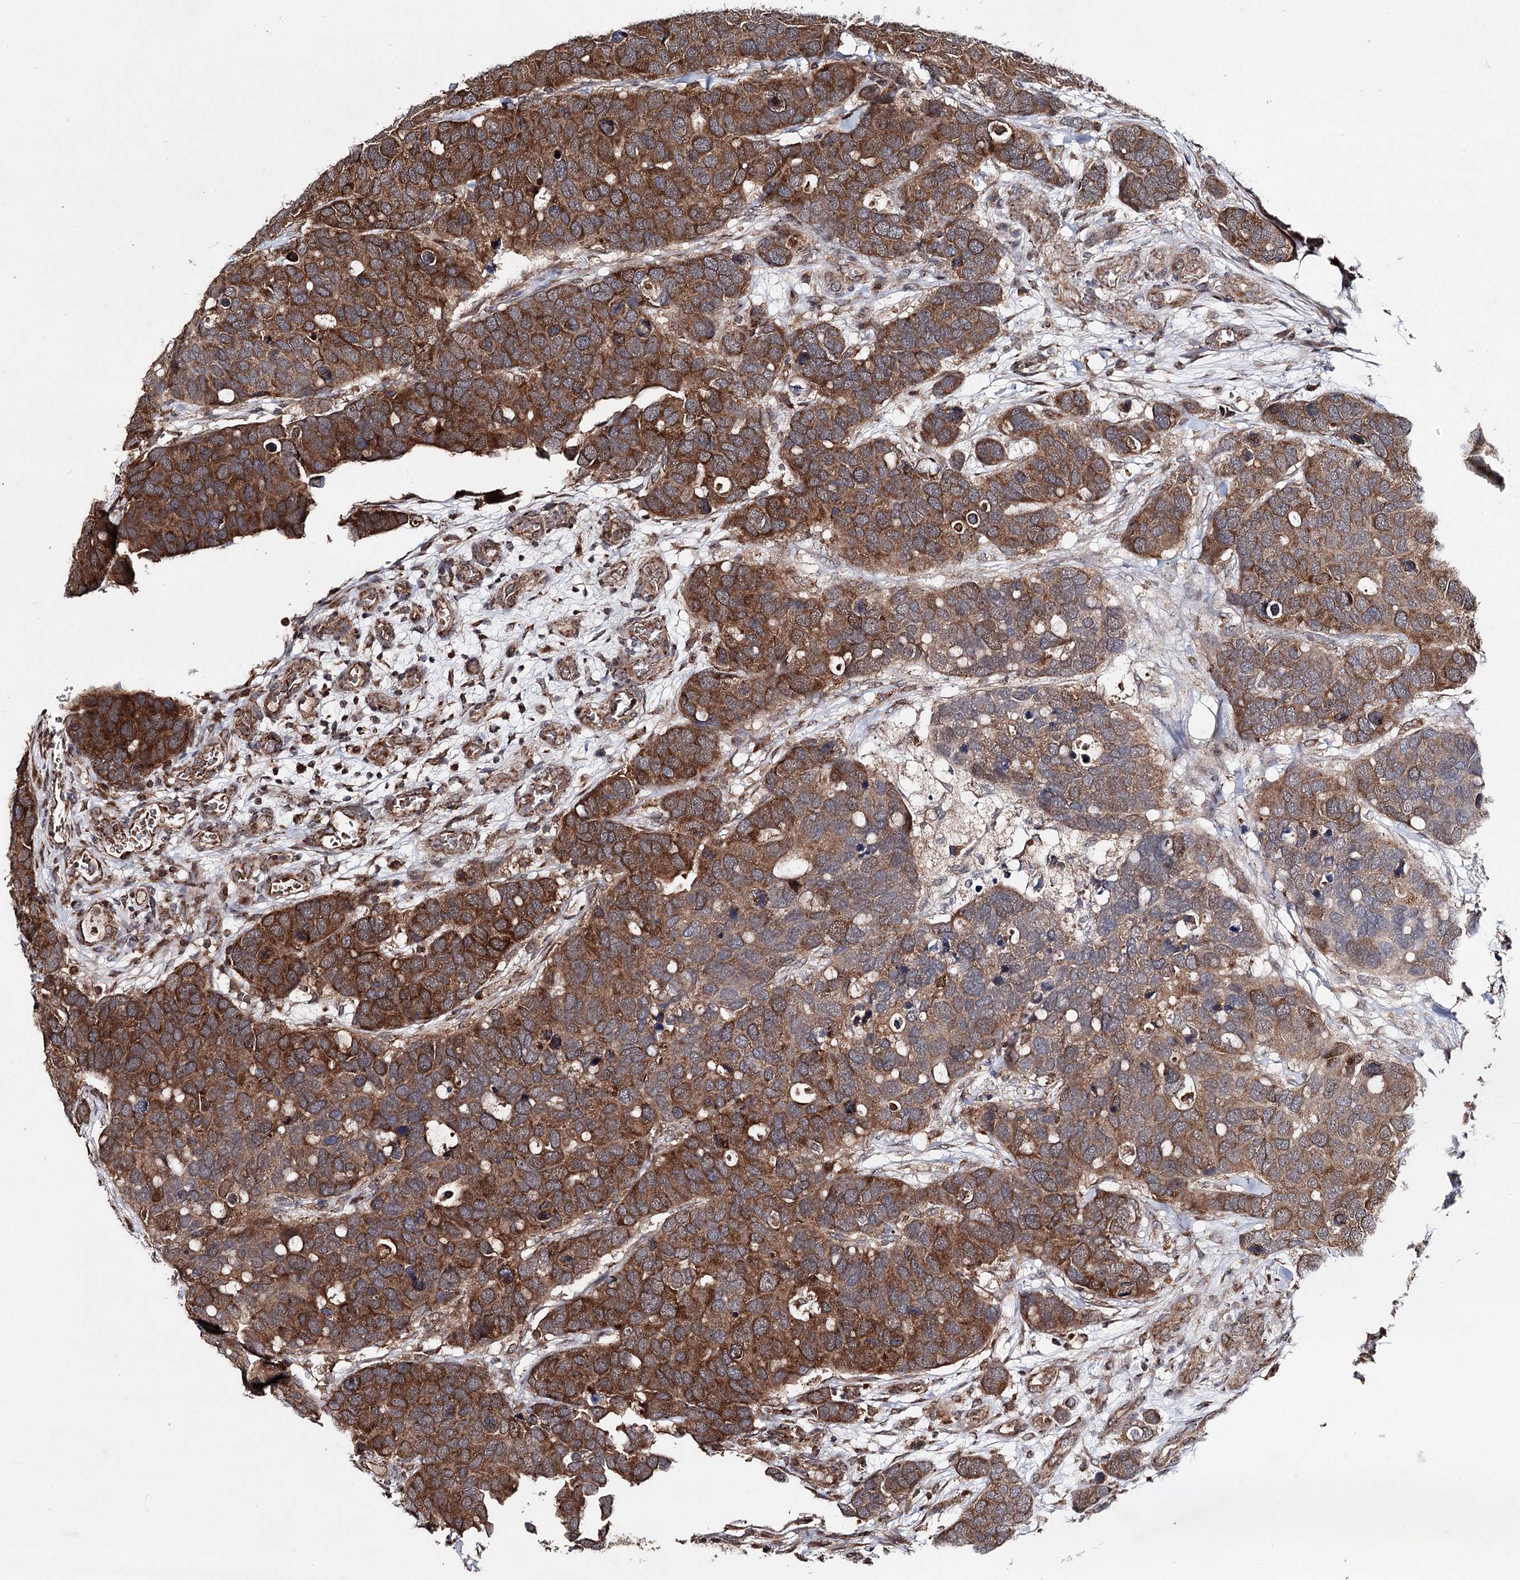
{"staining": {"intensity": "moderate", "quantity": ">75%", "location": "cytoplasmic/membranous"}, "tissue": "breast cancer", "cell_type": "Tumor cells", "image_type": "cancer", "snomed": [{"axis": "morphology", "description": "Duct carcinoma"}, {"axis": "topography", "description": "Breast"}], "caption": "The image shows a brown stain indicating the presence of a protein in the cytoplasmic/membranous of tumor cells in breast invasive ductal carcinoma.", "gene": "MINDY3", "patient": {"sex": "female", "age": 83}}